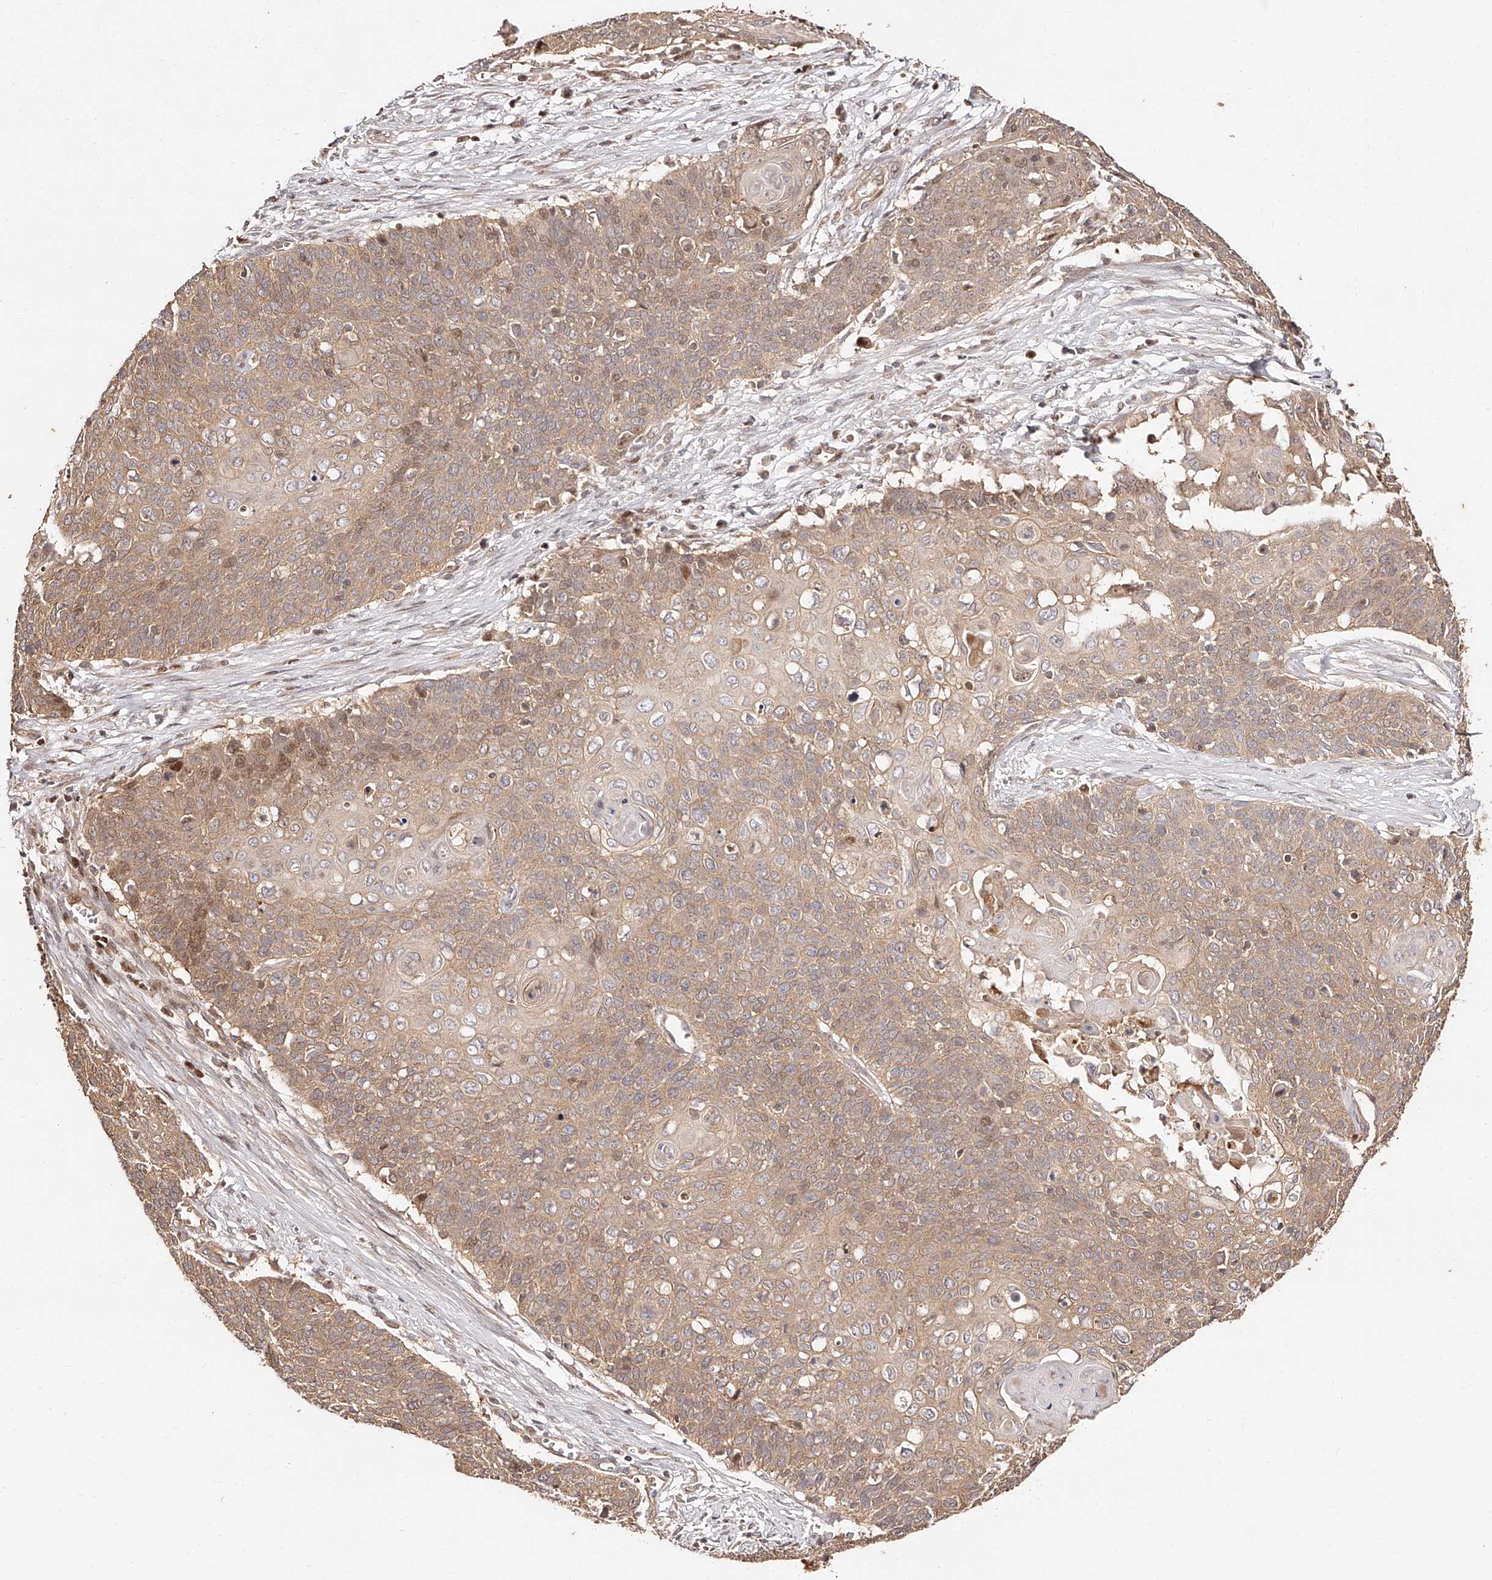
{"staining": {"intensity": "moderate", "quantity": "25%-75%", "location": "cytoplasmic/membranous"}, "tissue": "cervical cancer", "cell_type": "Tumor cells", "image_type": "cancer", "snomed": [{"axis": "morphology", "description": "Squamous cell carcinoma, NOS"}, {"axis": "topography", "description": "Cervix"}], "caption": "This is a micrograph of immunohistochemistry staining of squamous cell carcinoma (cervical), which shows moderate staining in the cytoplasmic/membranous of tumor cells.", "gene": "PFDN2", "patient": {"sex": "female", "age": 39}}